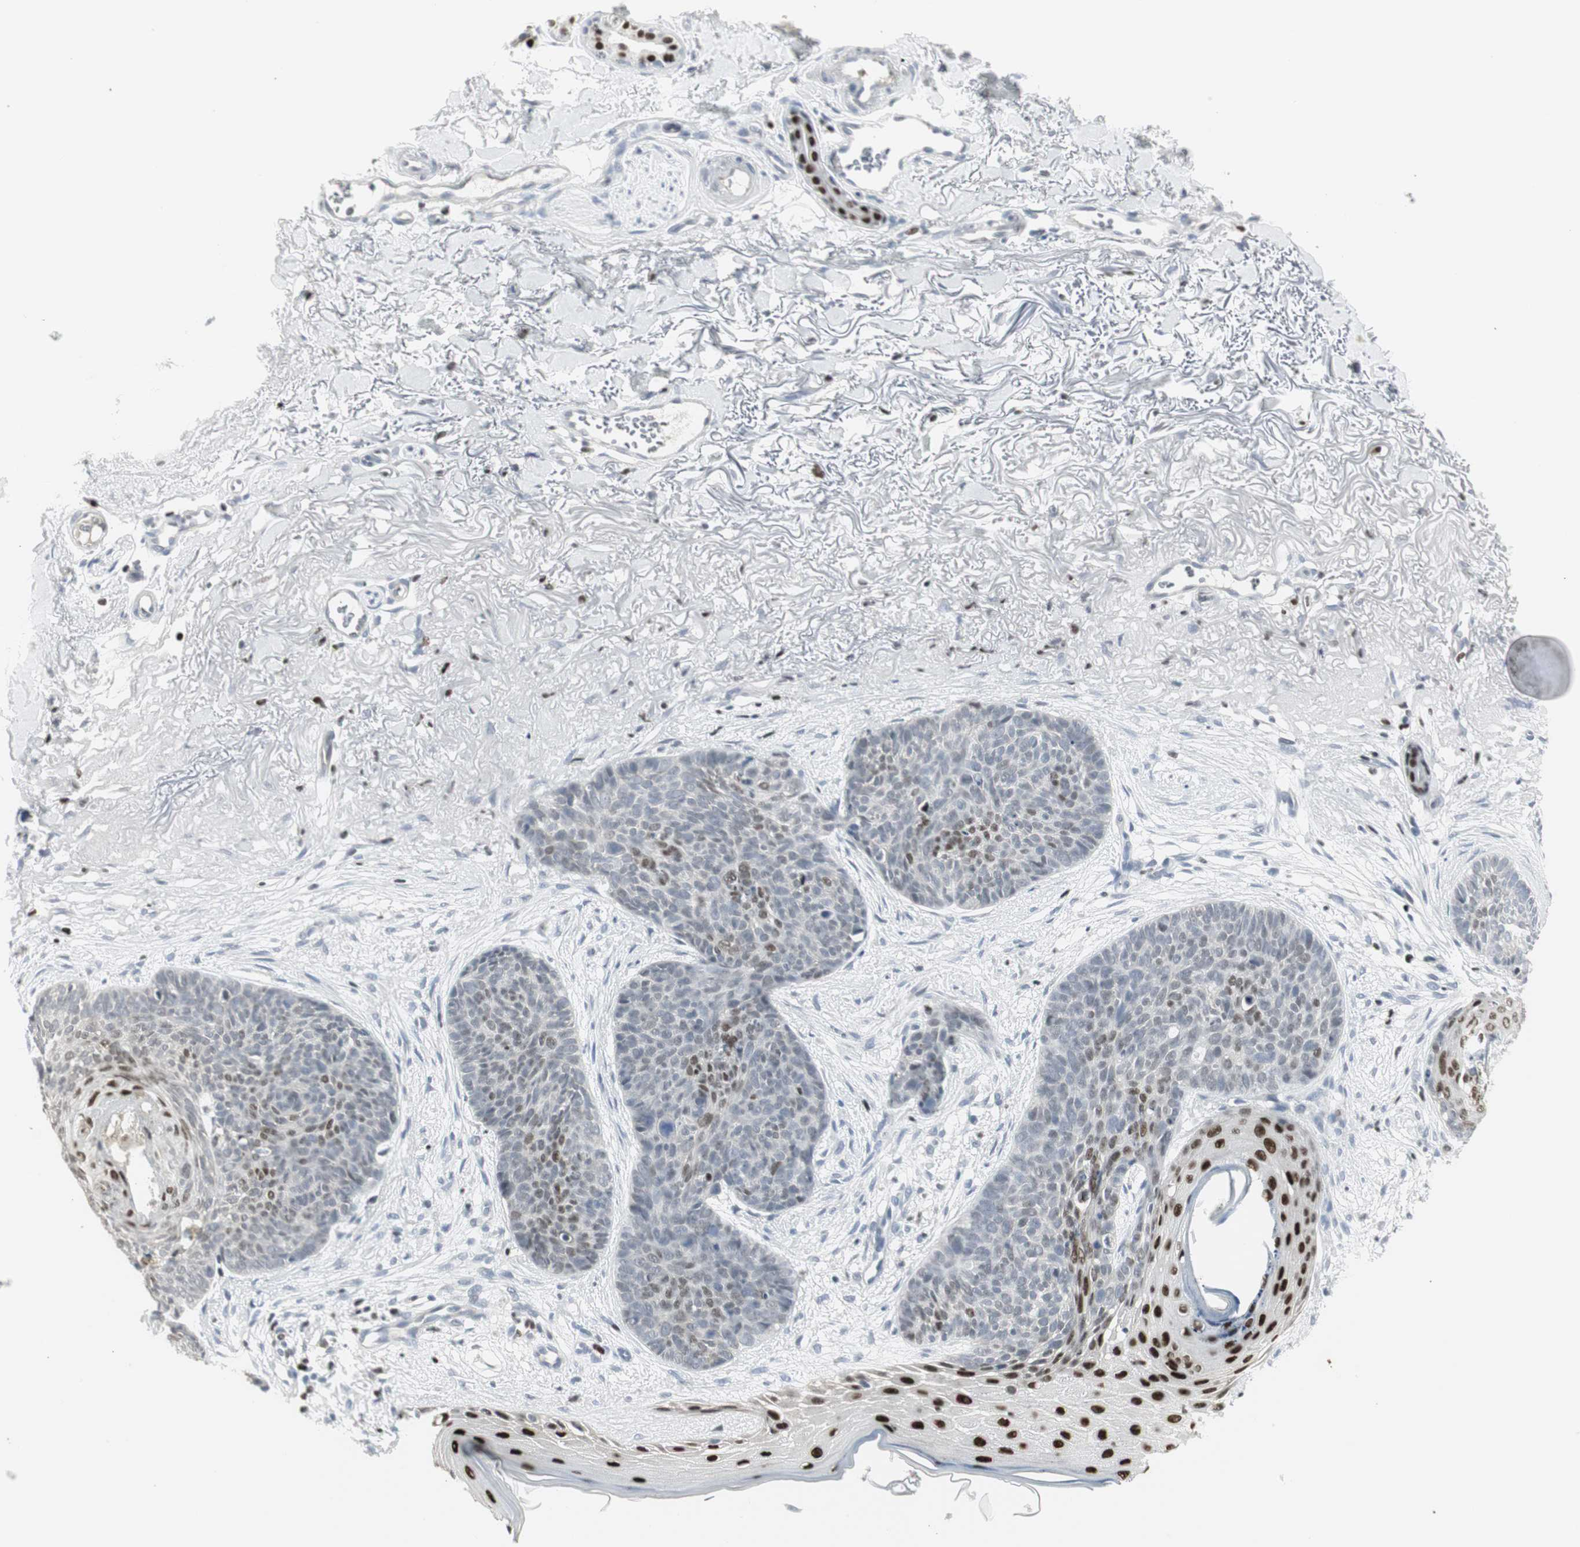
{"staining": {"intensity": "moderate", "quantity": "<25%", "location": "nuclear"}, "tissue": "skin cancer", "cell_type": "Tumor cells", "image_type": "cancer", "snomed": [{"axis": "morphology", "description": "Normal tissue, NOS"}, {"axis": "morphology", "description": "Basal cell carcinoma"}, {"axis": "topography", "description": "Skin"}], "caption": "Moderate nuclear expression for a protein is present in about <25% of tumor cells of basal cell carcinoma (skin) using IHC.", "gene": "ZBTB7B", "patient": {"sex": "female", "age": 70}}